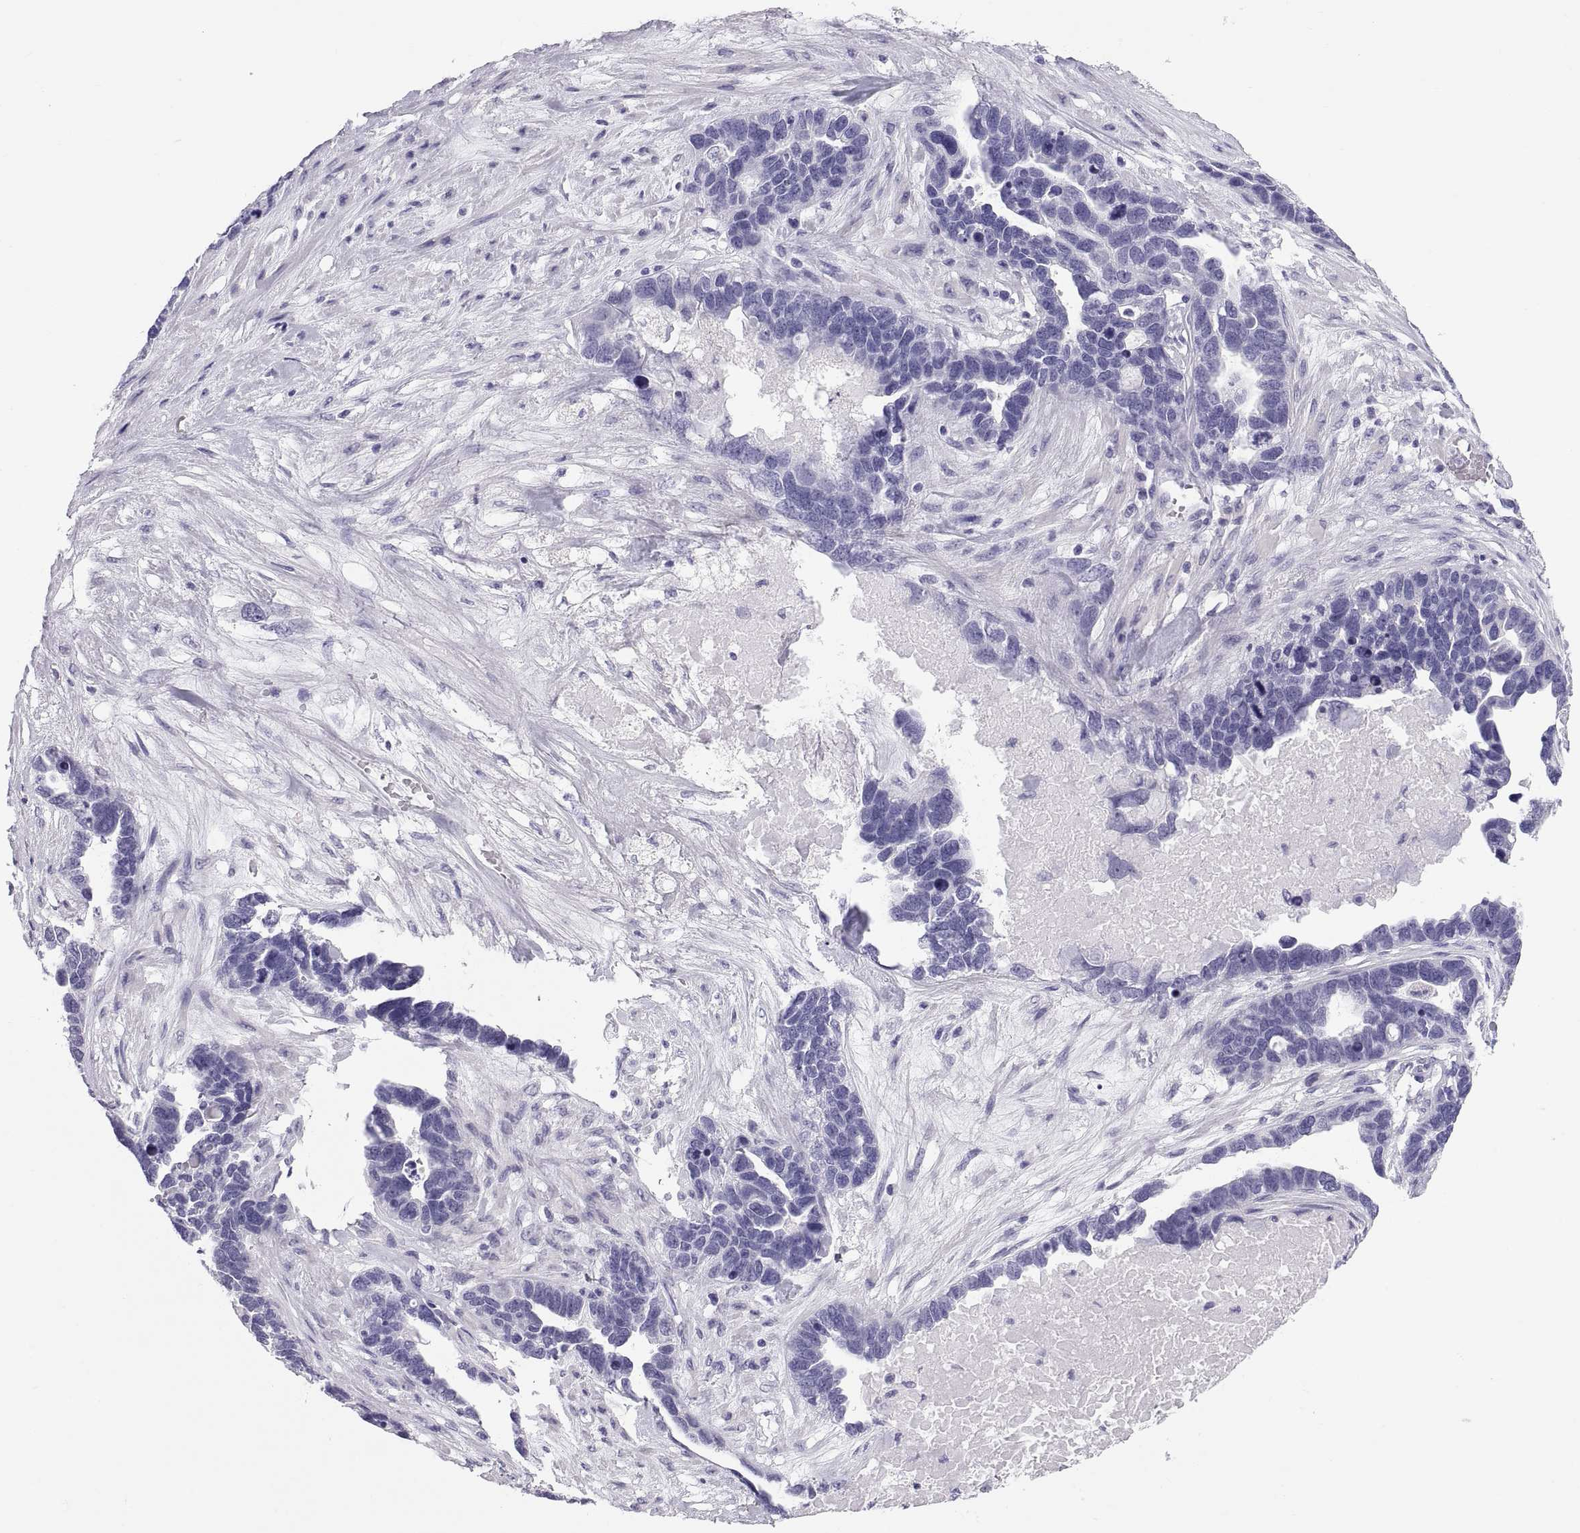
{"staining": {"intensity": "negative", "quantity": "none", "location": "none"}, "tissue": "ovarian cancer", "cell_type": "Tumor cells", "image_type": "cancer", "snomed": [{"axis": "morphology", "description": "Cystadenocarcinoma, serous, NOS"}, {"axis": "topography", "description": "Ovary"}], "caption": "Immunohistochemistry (IHC) of human ovarian cancer shows no positivity in tumor cells. Brightfield microscopy of immunohistochemistry stained with DAB (brown) and hematoxylin (blue), captured at high magnification.", "gene": "RNASE12", "patient": {"sex": "female", "age": 54}}